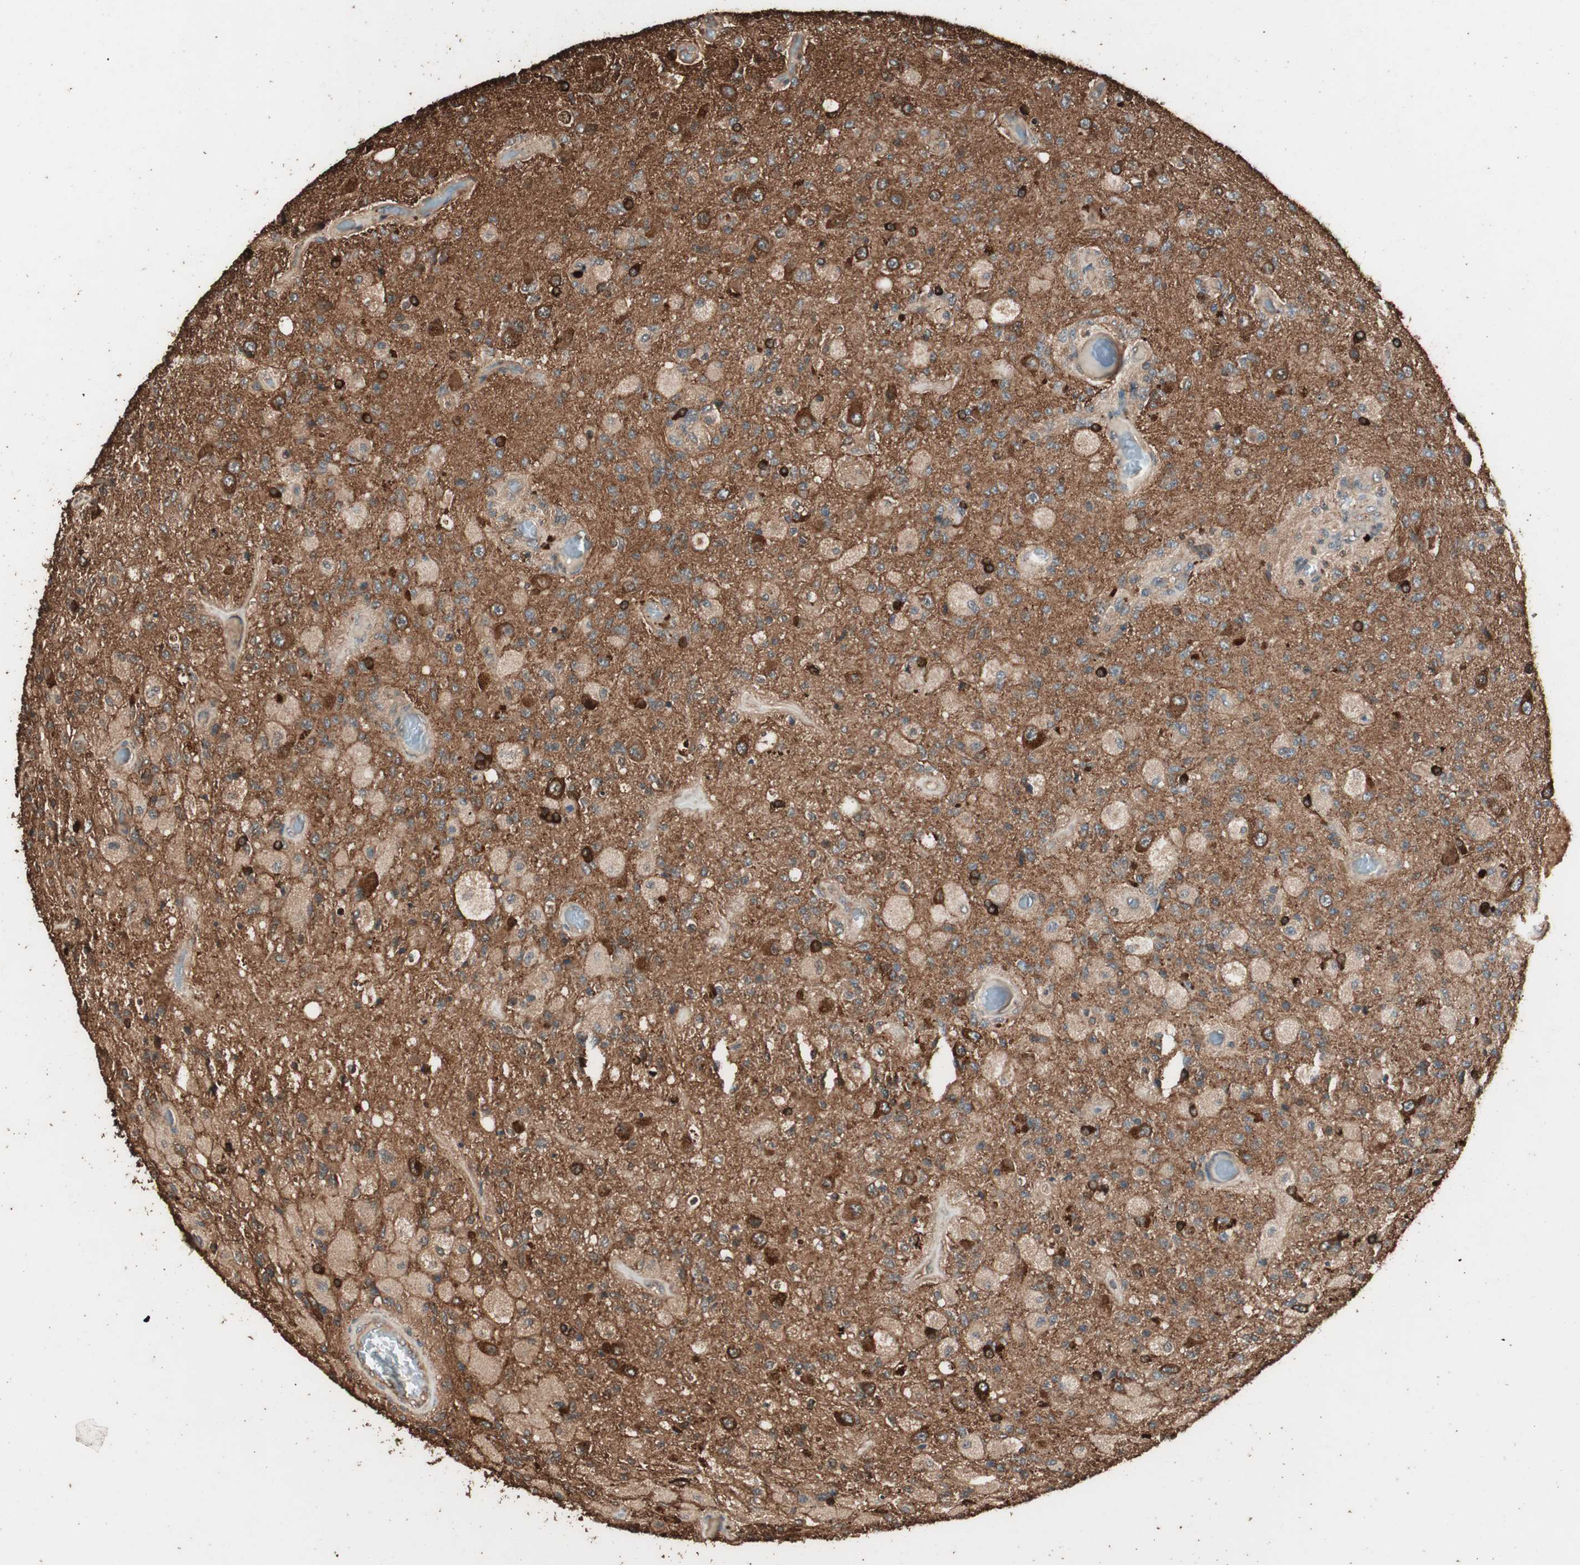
{"staining": {"intensity": "strong", "quantity": "25%-75%", "location": "cytoplasmic/membranous"}, "tissue": "glioma", "cell_type": "Tumor cells", "image_type": "cancer", "snomed": [{"axis": "morphology", "description": "Normal tissue, NOS"}, {"axis": "morphology", "description": "Glioma, malignant, High grade"}, {"axis": "topography", "description": "Cerebral cortex"}], "caption": "This histopathology image demonstrates immunohistochemistry (IHC) staining of glioma, with high strong cytoplasmic/membranous positivity in about 25%-75% of tumor cells.", "gene": "CCN4", "patient": {"sex": "male", "age": 77}}